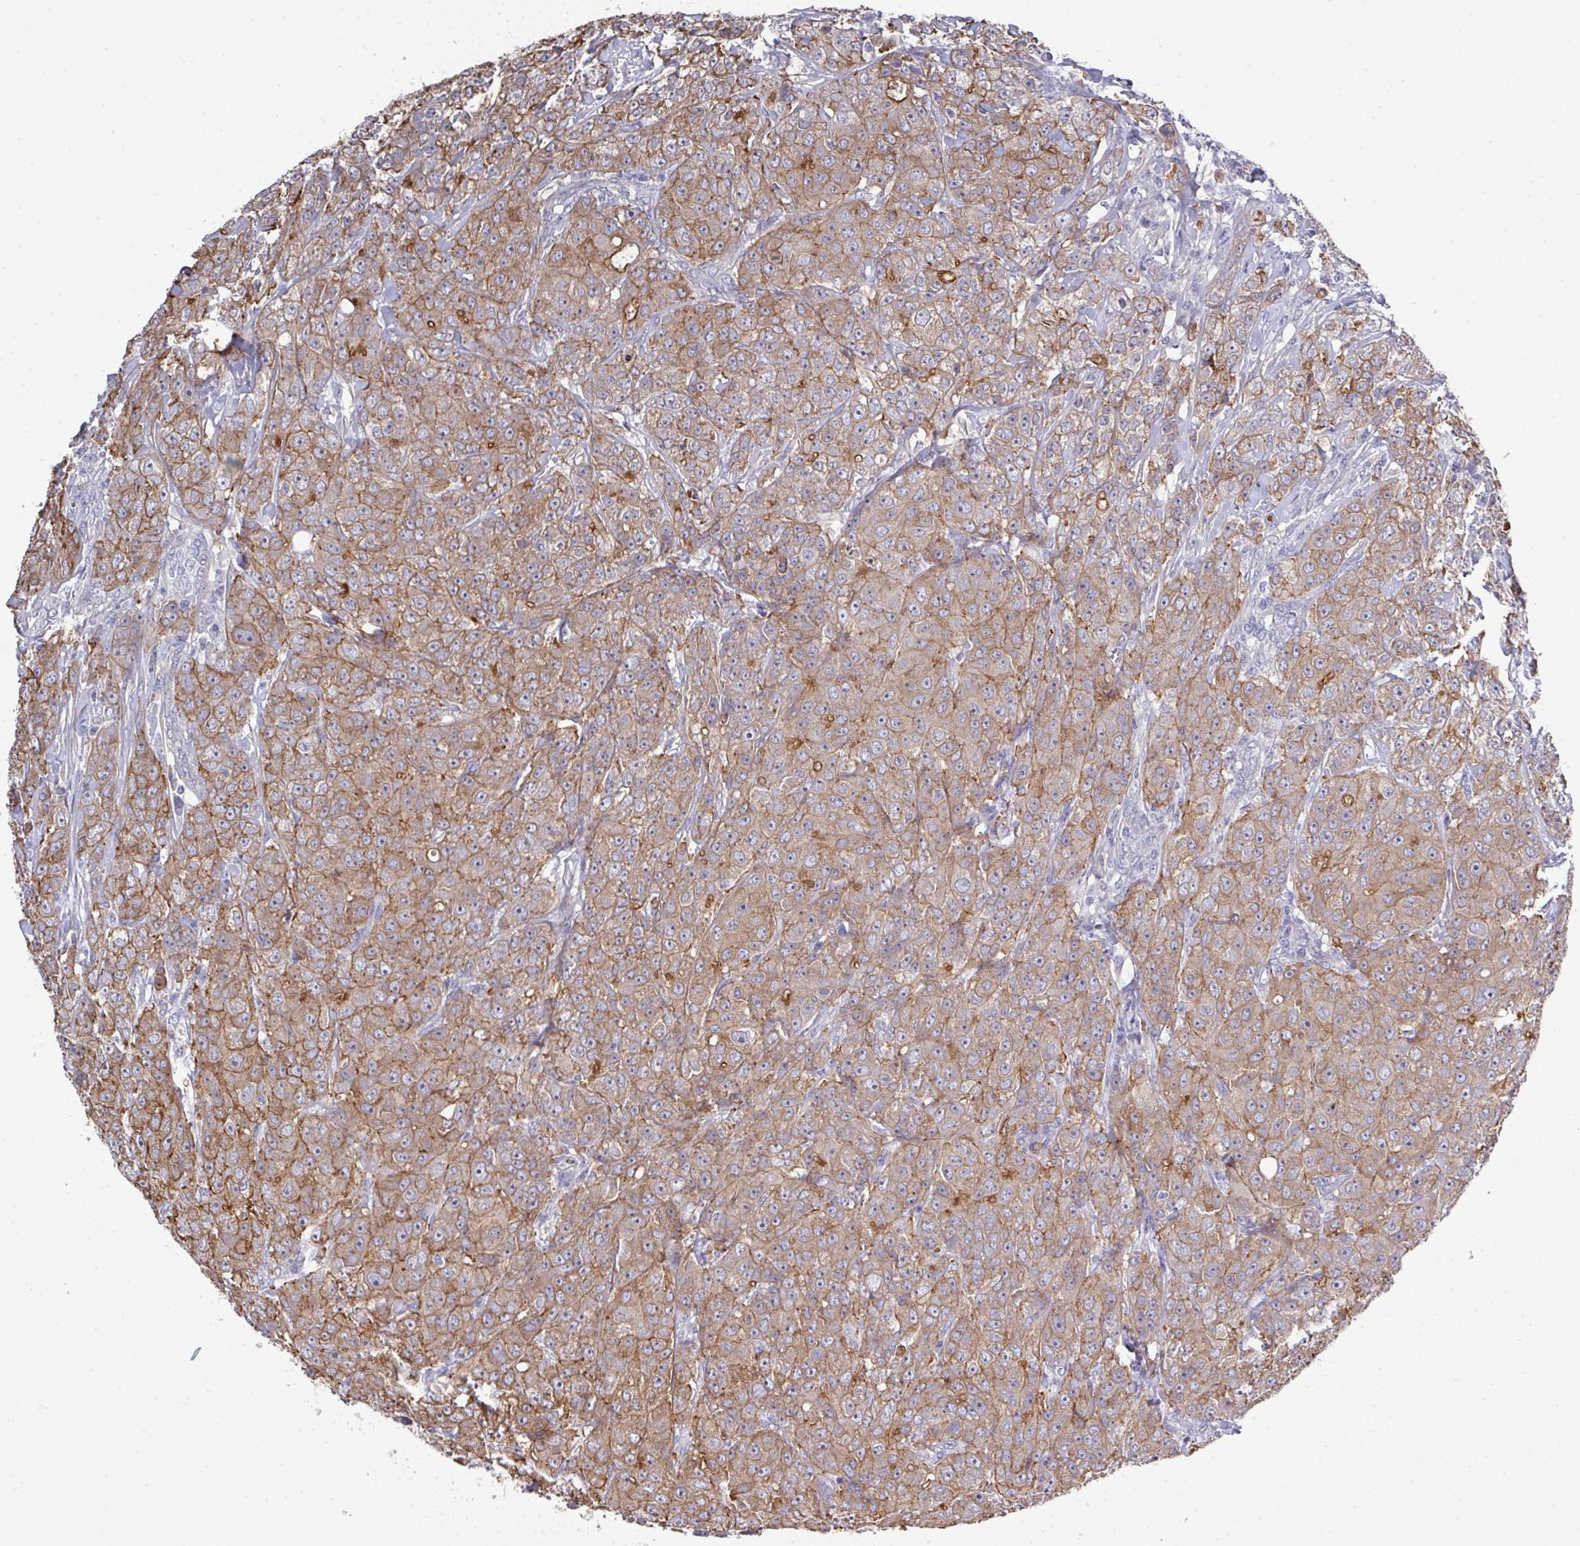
{"staining": {"intensity": "moderate", "quantity": ">75%", "location": "cytoplasmic/membranous"}, "tissue": "breast cancer", "cell_type": "Tumor cells", "image_type": "cancer", "snomed": [{"axis": "morphology", "description": "Duct carcinoma"}, {"axis": "topography", "description": "Breast"}], "caption": "A histopathology image showing moderate cytoplasmic/membranous expression in about >75% of tumor cells in breast invasive ductal carcinoma, as visualized by brown immunohistochemical staining.", "gene": "PRR5", "patient": {"sex": "female", "age": 43}}